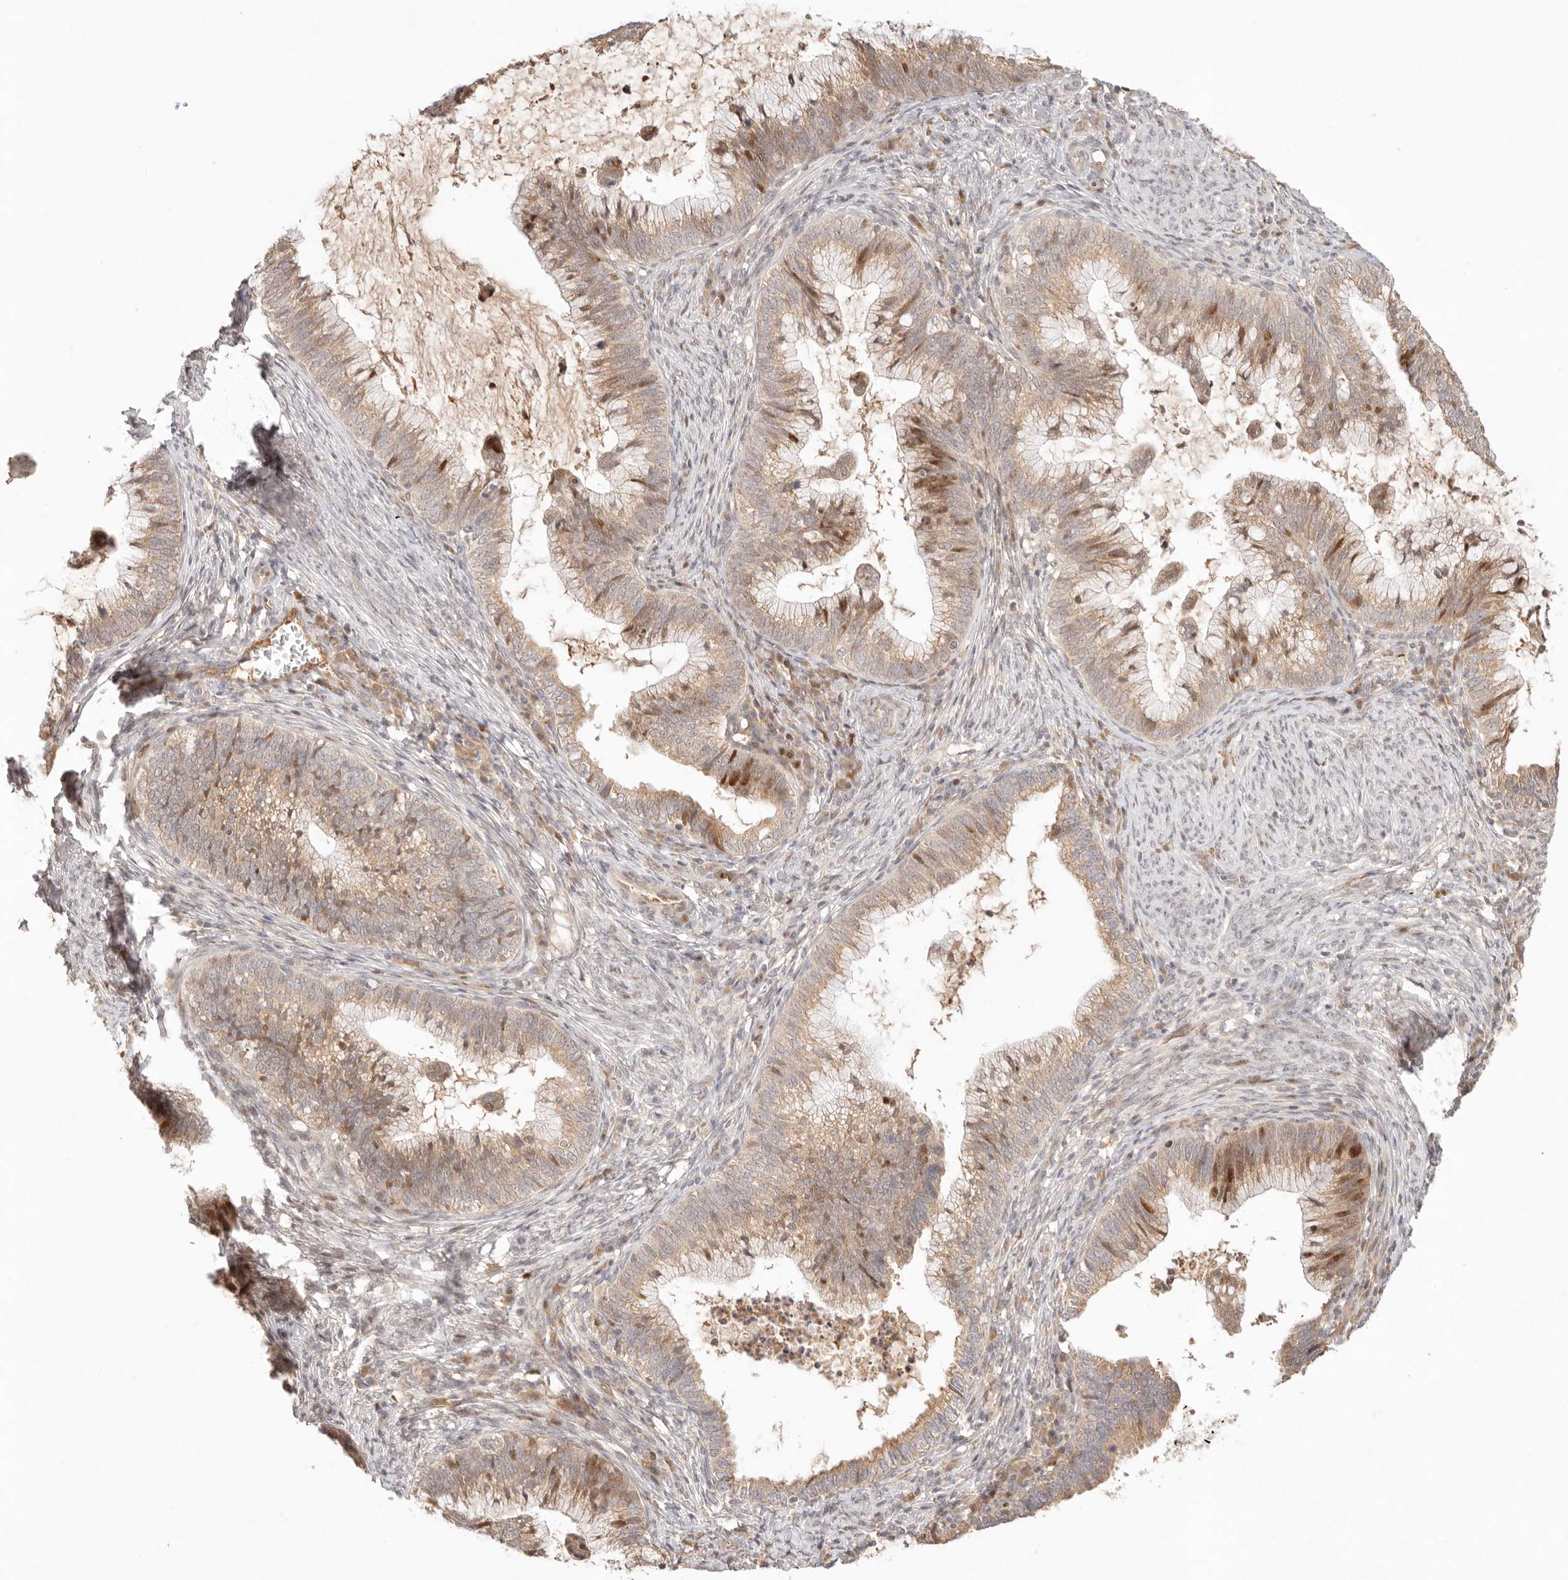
{"staining": {"intensity": "moderate", "quantity": ">75%", "location": "cytoplasmic/membranous,nuclear"}, "tissue": "cervical cancer", "cell_type": "Tumor cells", "image_type": "cancer", "snomed": [{"axis": "morphology", "description": "Adenocarcinoma, NOS"}, {"axis": "topography", "description": "Cervix"}], "caption": "A micrograph of cervical cancer stained for a protein displays moderate cytoplasmic/membranous and nuclear brown staining in tumor cells.", "gene": "PHLDA3", "patient": {"sex": "female", "age": 36}}